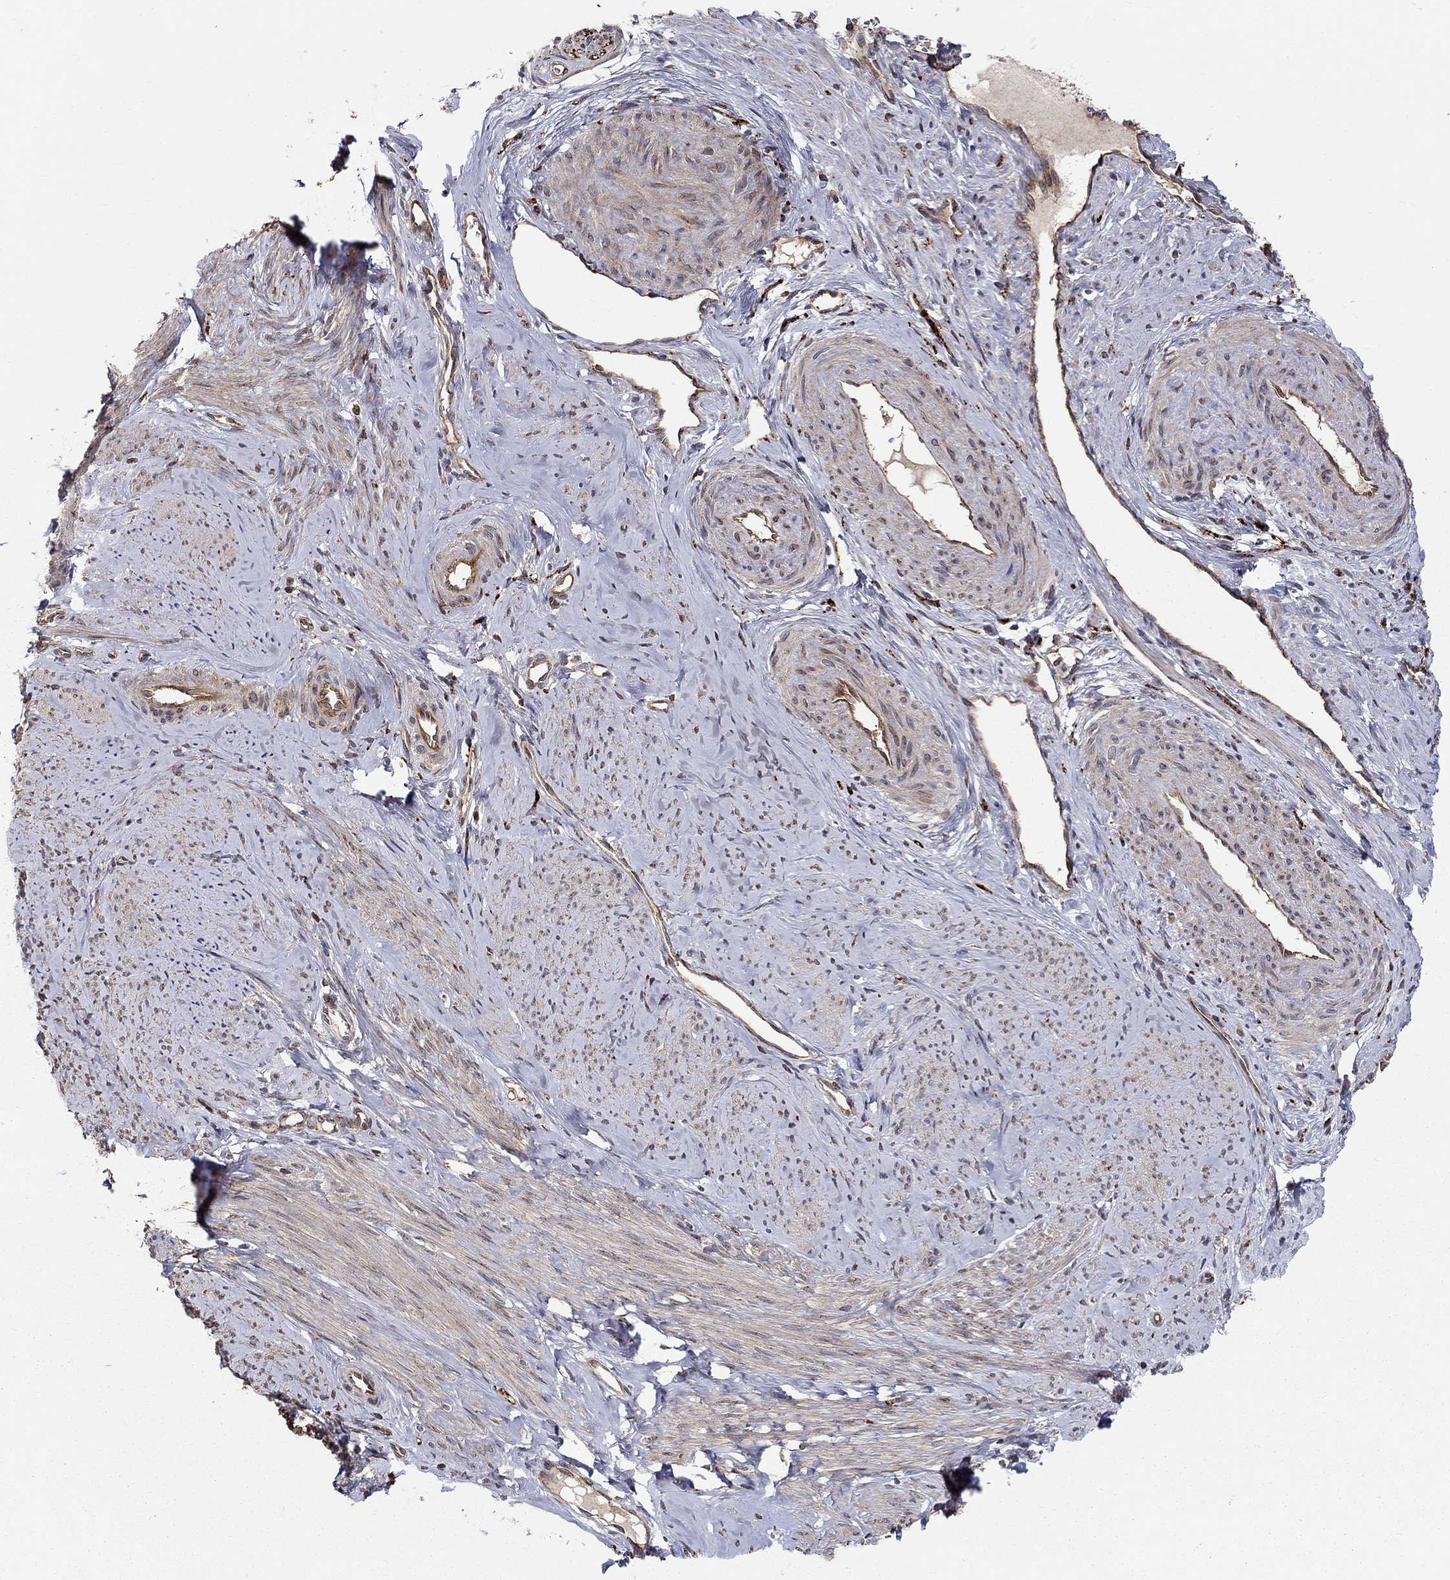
{"staining": {"intensity": "weak", "quantity": "25%-75%", "location": "cytoplasmic/membranous,nuclear"}, "tissue": "smooth muscle", "cell_type": "Smooth muscle cells", "image_type": "normal", "snomed": [{"axis": "morphology", "description": "Normal tissue, NOS"}, {"axis": "topography", "description": "Smooth muscle"}], "caption": "This image displays benign smooth muscle stained with immunohistochemistry (IHC) to label a protein in brown. The cytoplasmic/membranous,nuclear of smooth muscle cells show weak positivity for the protein. Nuclei are counter-stained blue.", "gene": "BMERB1", "patient": {"sex": "female", "age": 48}}